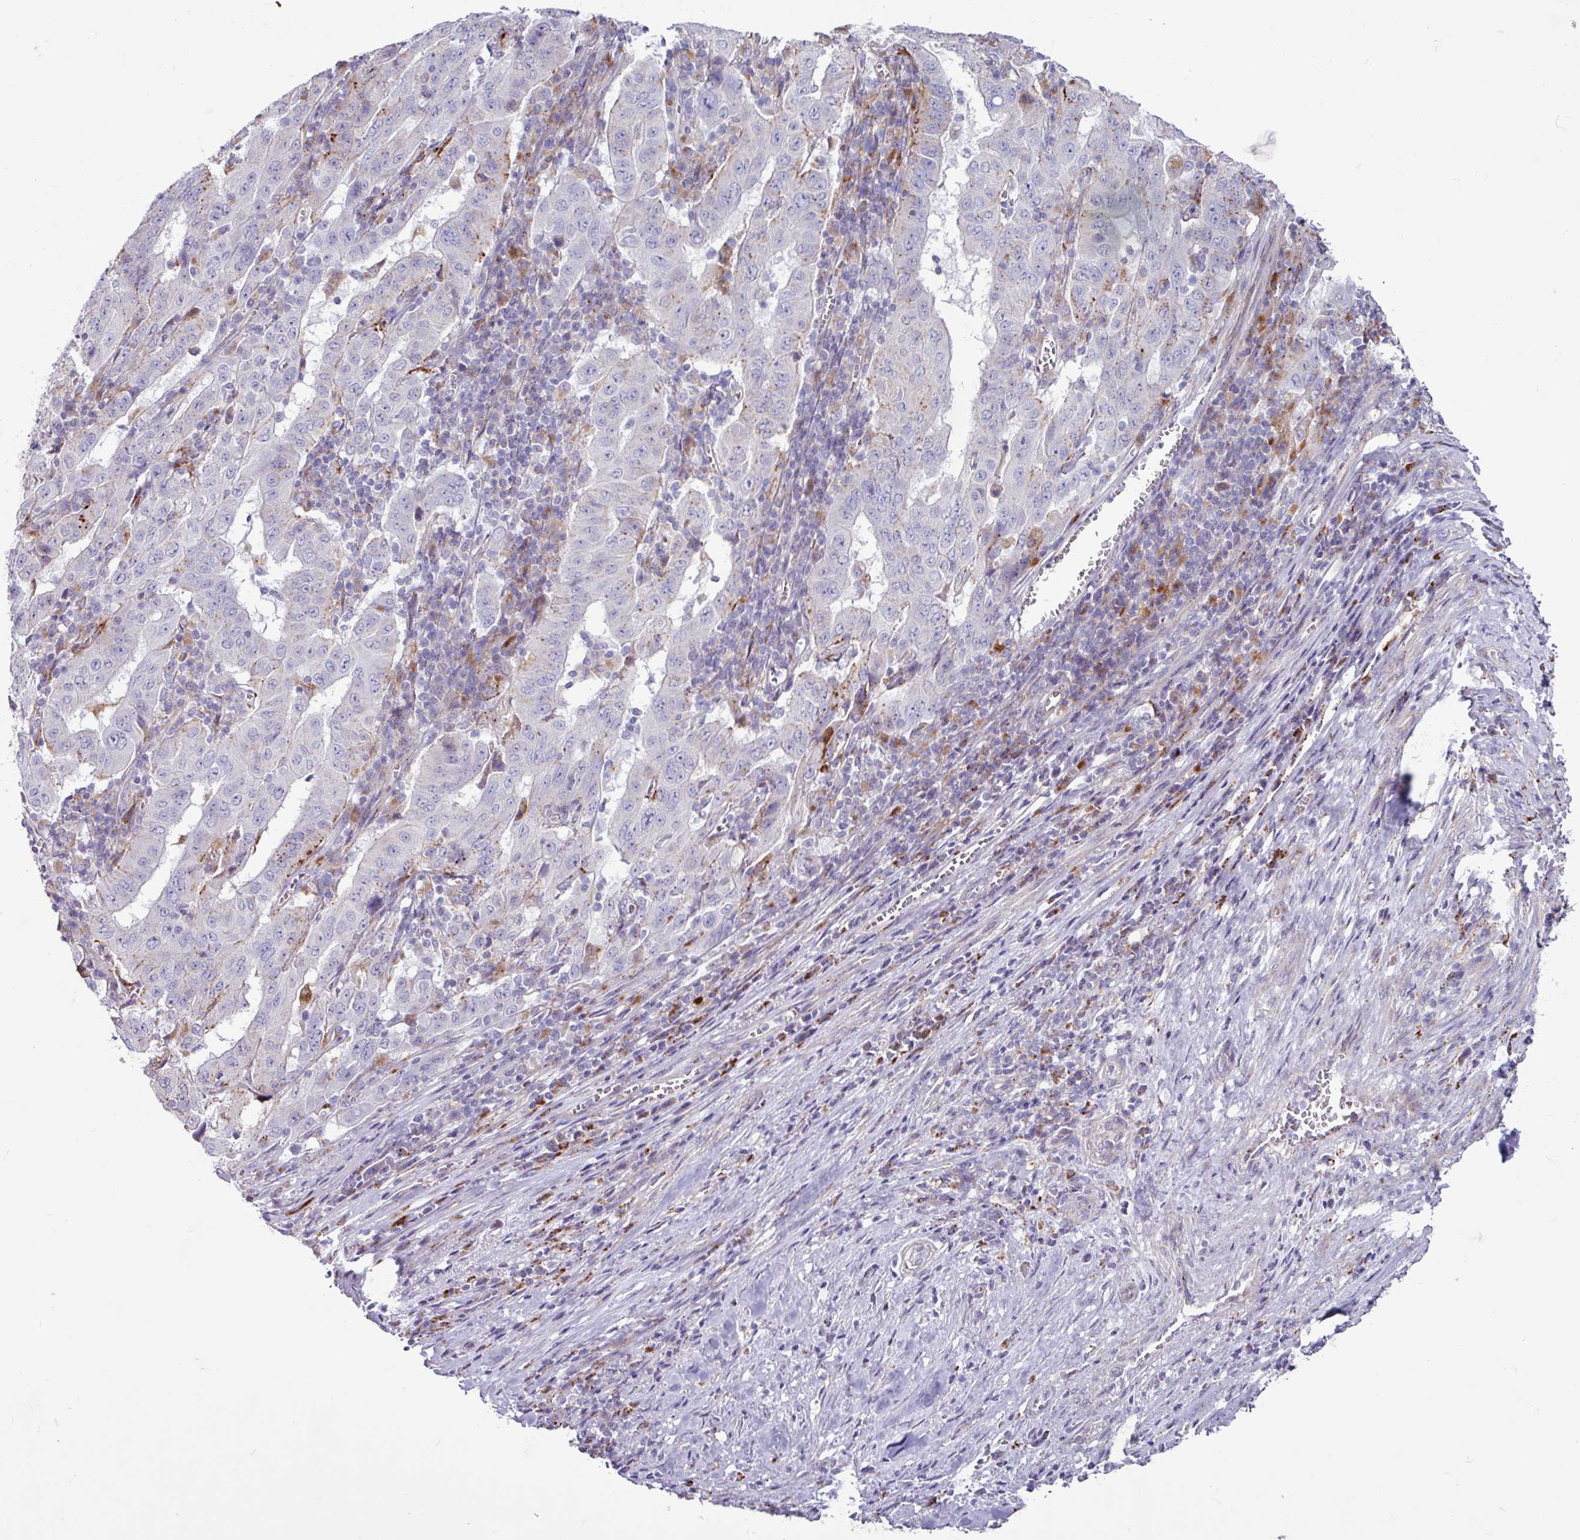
{"staining": {"intensity": "moderate", "quantity": "<25%", "location": "cytoplasmic/membranous"}, "tissue": "pancreatic cancer", "cell_type": "Tumor cells", "image_type": "cancer", "snomed": [{"axis": "morphology", "description": "Adenocarcinoma, NOS"}, {"axis": "topography", "description": "Pancreas"}], "caption": "Immunohistochemistry staining of pancreatic adenocarcinoma, which reveals low levels of moderate cytoplasmic/membranous positivity in about <25% of tumor cells indicating moderate cytoplasmic/membranous protein staining. The staining was performed using DAB (brown) for protein detection and nuclei were counterstained in hematoxylin (blue).", "gene": "AMIGO2", "patient": {"sex": "male", "age": 63}}